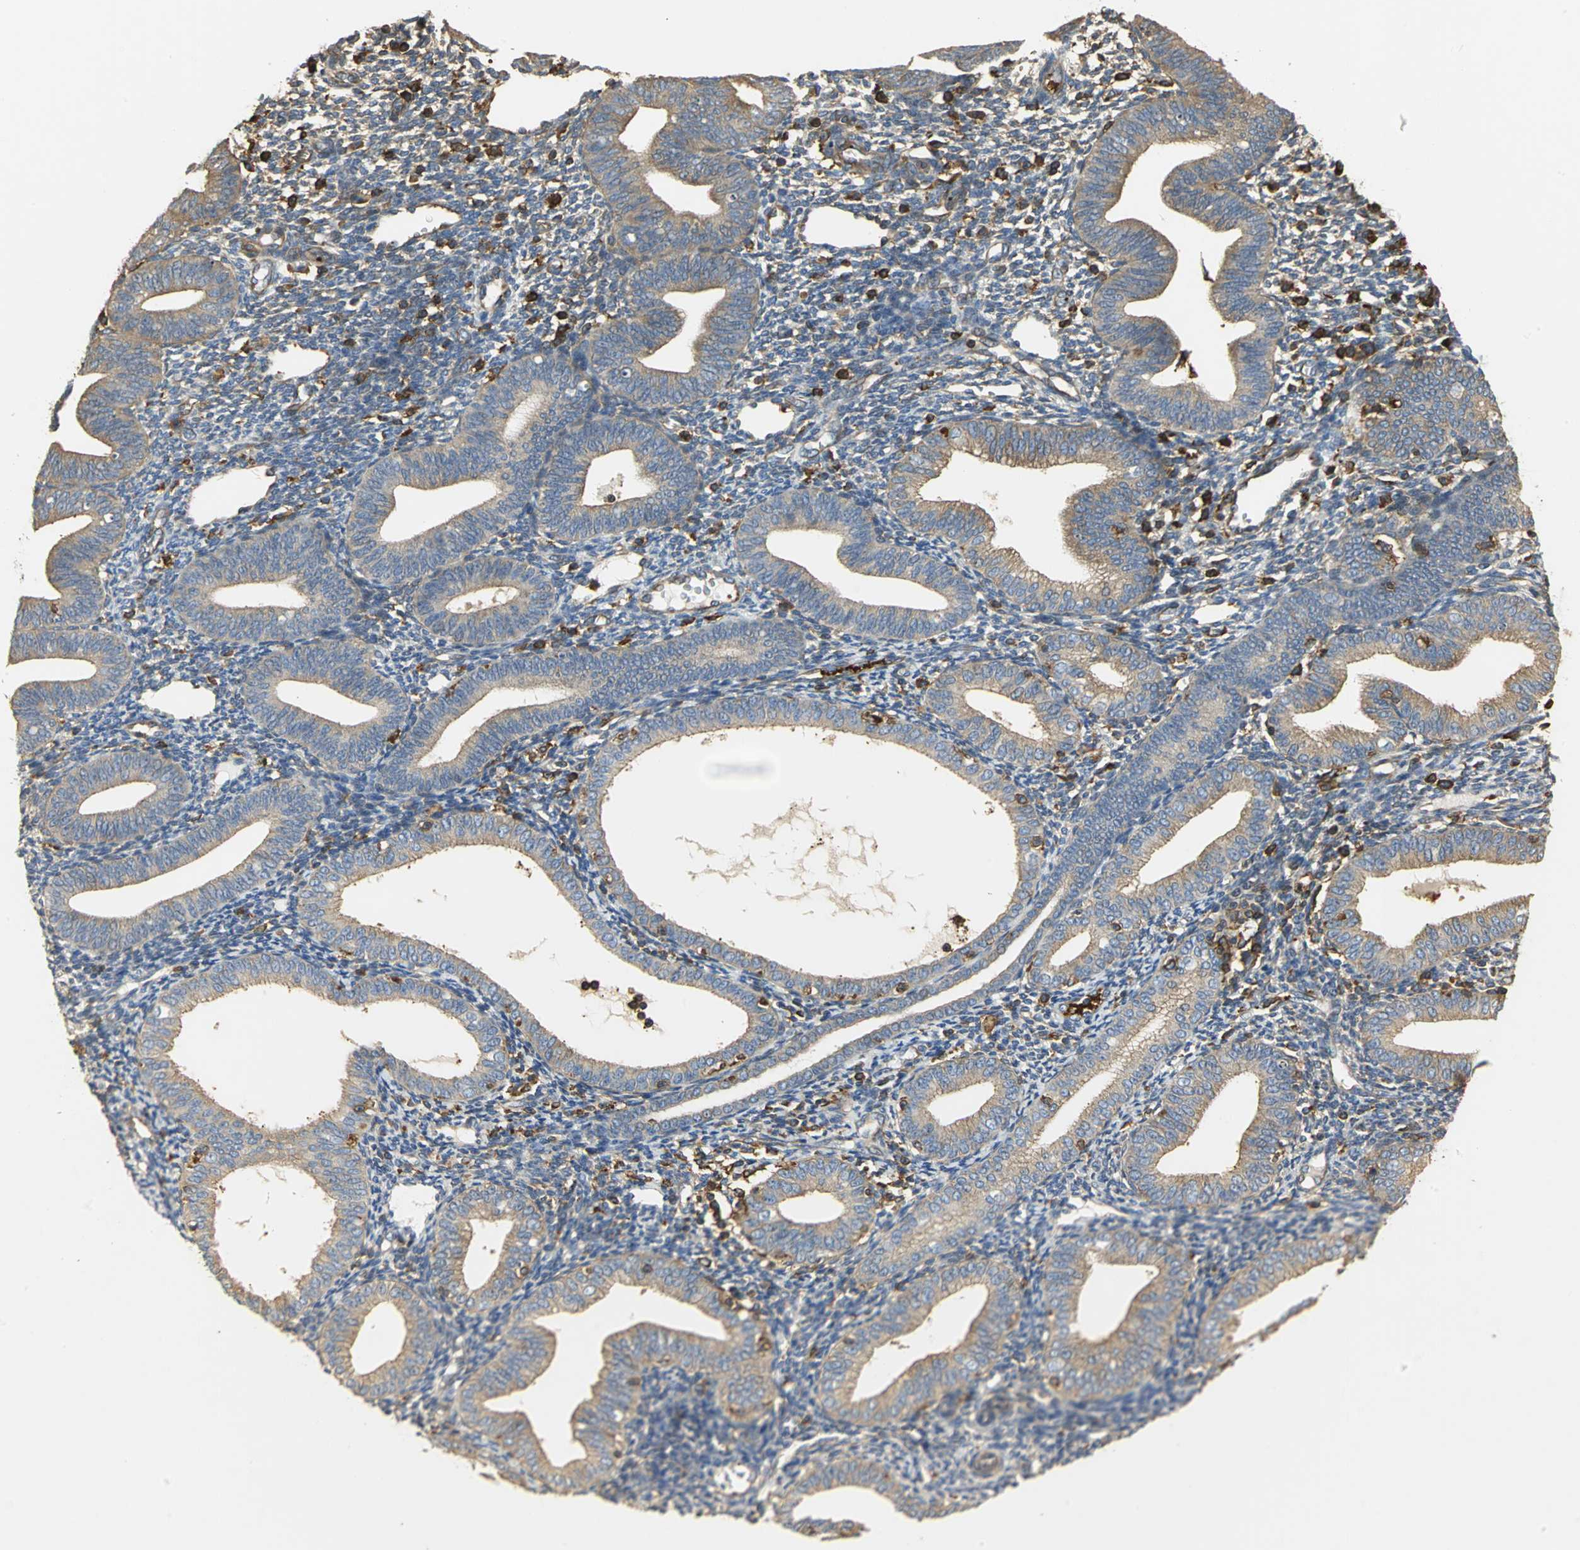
{"staining": {"intensity": "weak", "quantity": ">75%", "location": "cytoplasmic/membranous"}, "tissue": "endometrium", "cell_type": "Cells in endometrial stroma", "image_type": "normal", "snomed": [{"axis": "morphology", "description": "Normal tissue, NOS"}, {"axis": "topography", "description": "Endometrium"}], "caption": "About >75% of cells in endometrial stroma in unremarkable human endometrium show weak cytoplasmic/membranous protein expression as visualized by brown immunohistochemical staining.", "gene": "TLN1", "patient": {"sex": "female", "age": 61}}